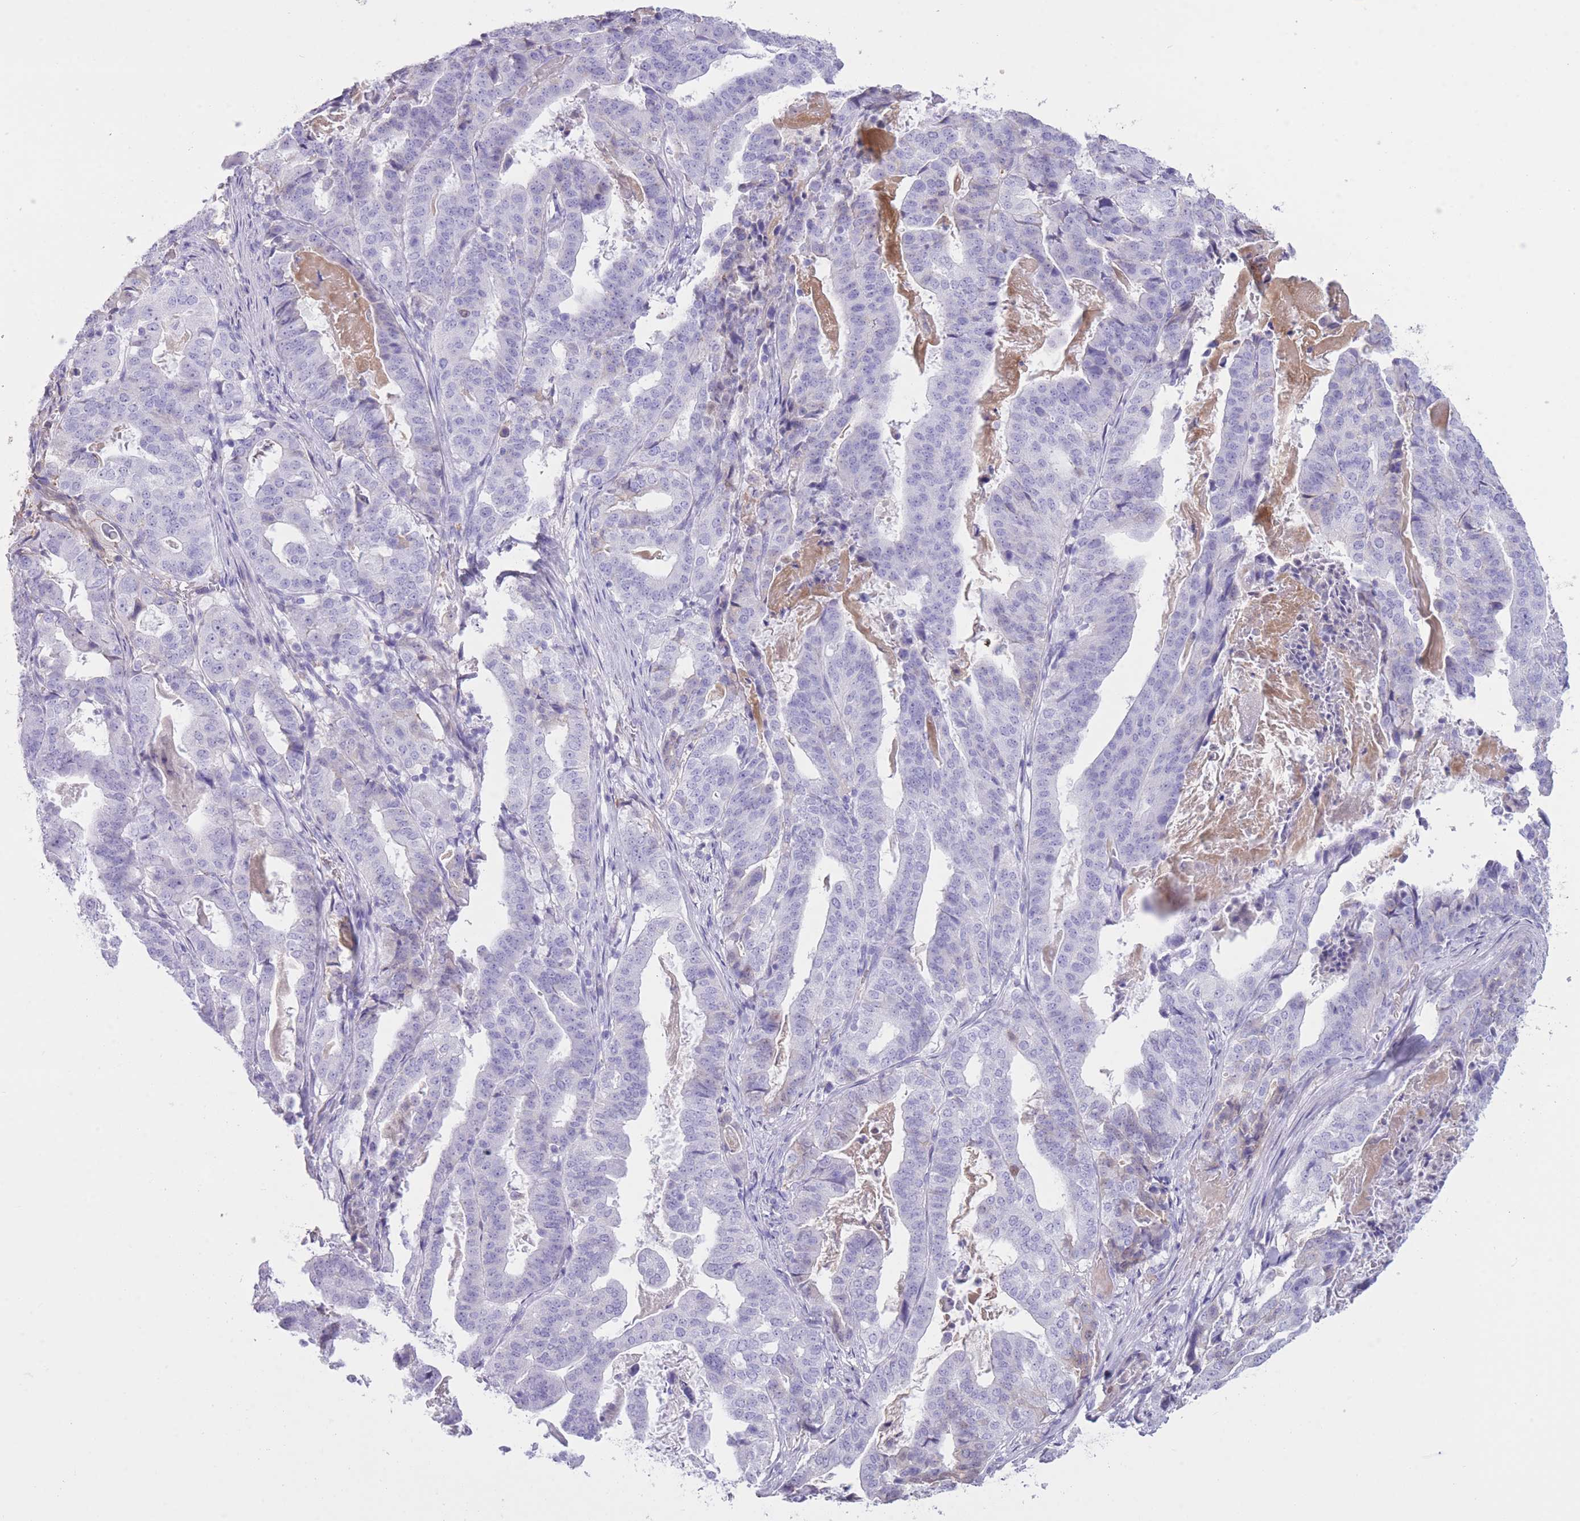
{"staining": {"intensity": "negative", "quantity": "none", "location": "none"}, "tissue": "stomach cancer", "cell_type": "Tumor cells", "image_type": "cancer", "snomed": [{"axis": "morphology", "description": "Adenocarcinoma, NOS"}, {"axis": "topography", "description": "Stomach"}], "caption": "This image is of stomach cancer stained with immunohistochemistry (IHC) to label a protein in brown with the nuclei are counter-stained blue. There is no staining in tumor cells.", "gene": "AP3S2", "patient": {"sex": "male", "age": 48}}